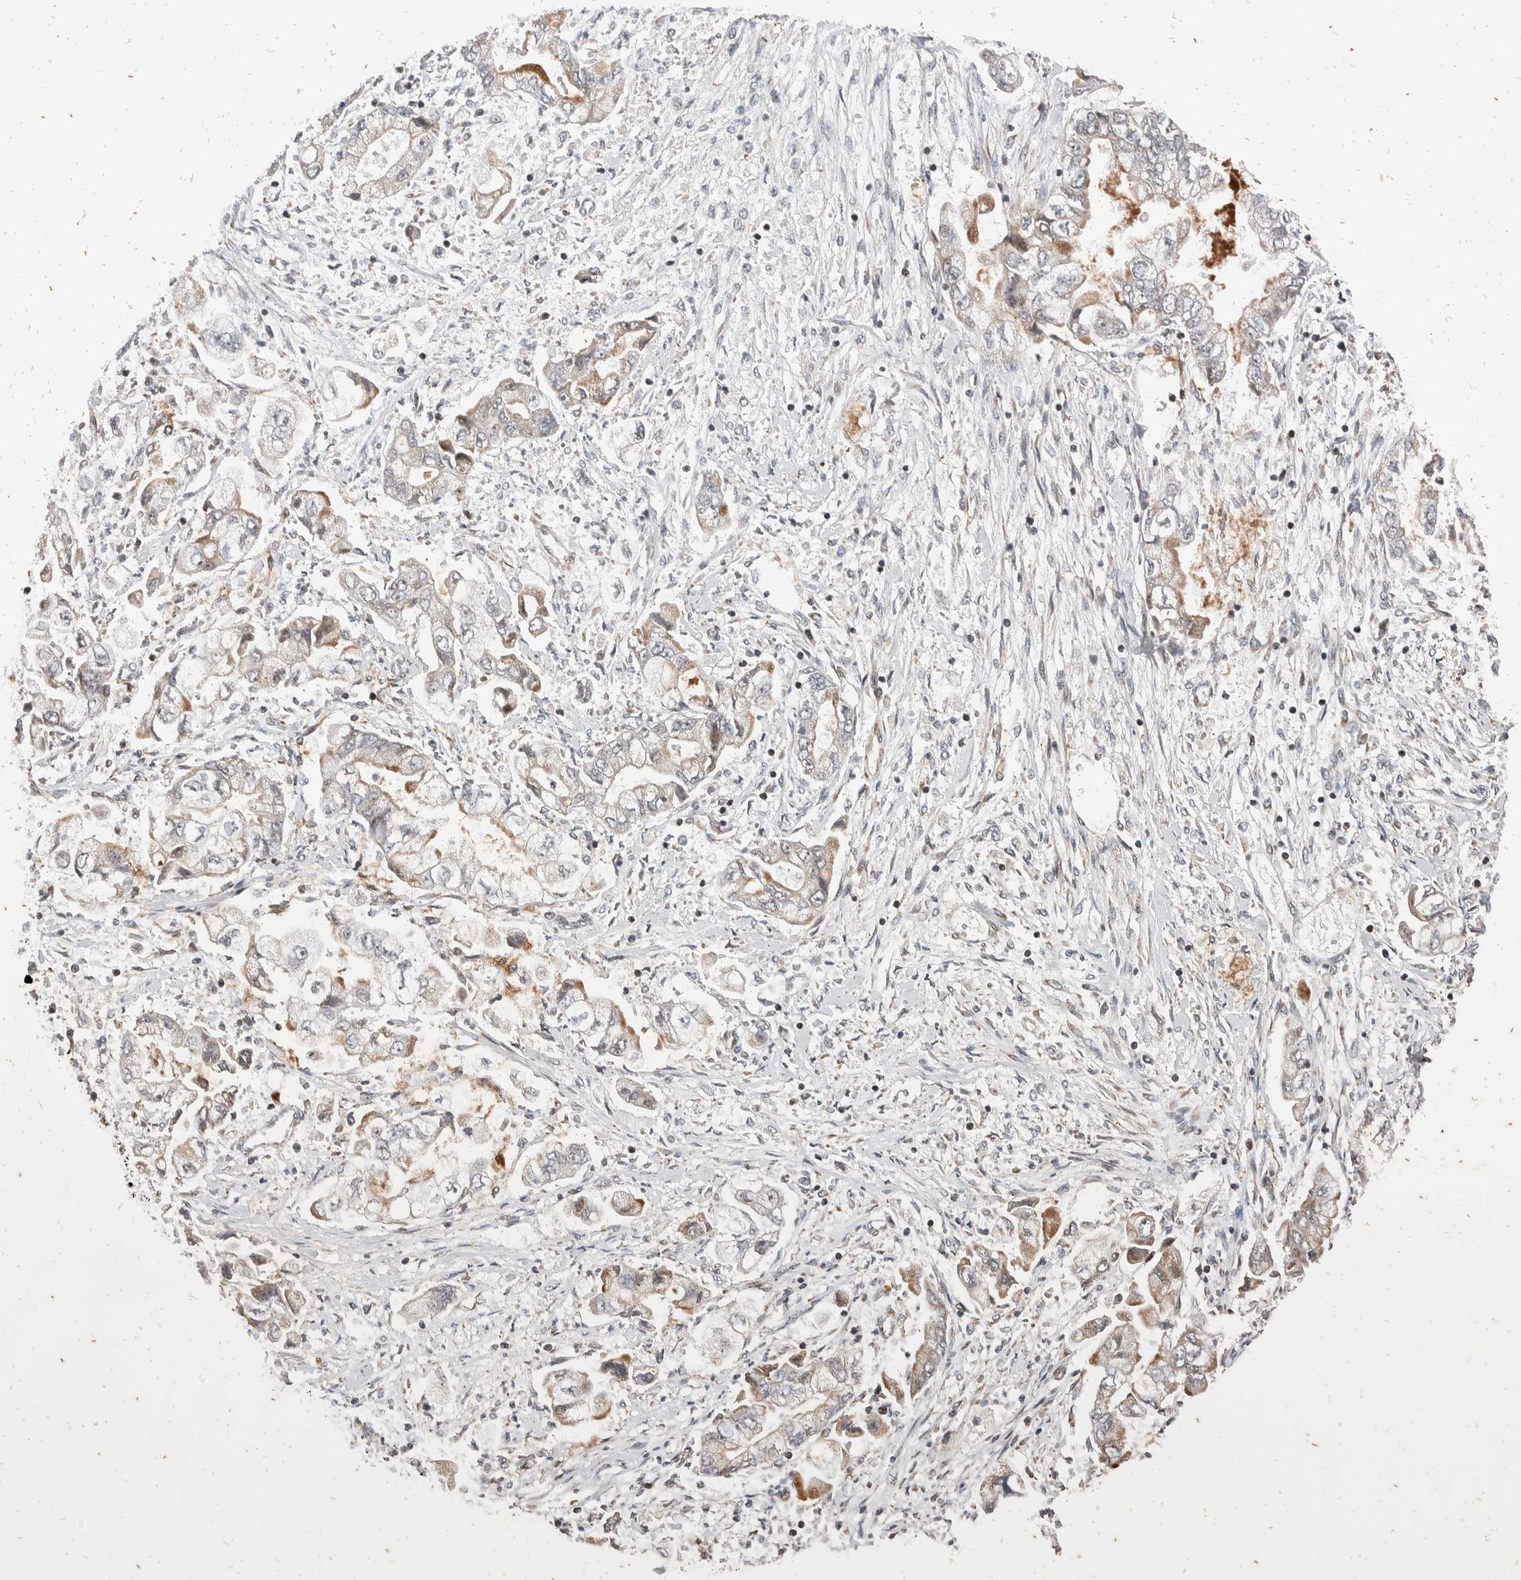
{"staining": {"intensity": "weak", "quantity": "<25%", "location": "cytoplasmic/membranous"}, "tissue": "stomach cancer", "cell_type": "Tumor cells", "image_type": "cancer", "snomed": [{"axis": "morphology", "description": "Normal tissue, NOS"}, {"axis": "morphology", "description": "Adenocarcinoma, NOS"}, {"axis": "topography", "description": "Stomach"}], "caption": "Photomicrograph shows no protein expression in tumor cells of adenocarcinoma (stomach) tissue.", "gene": "ATXN7L1", "patient": {"sex": "male", "age": 62}}